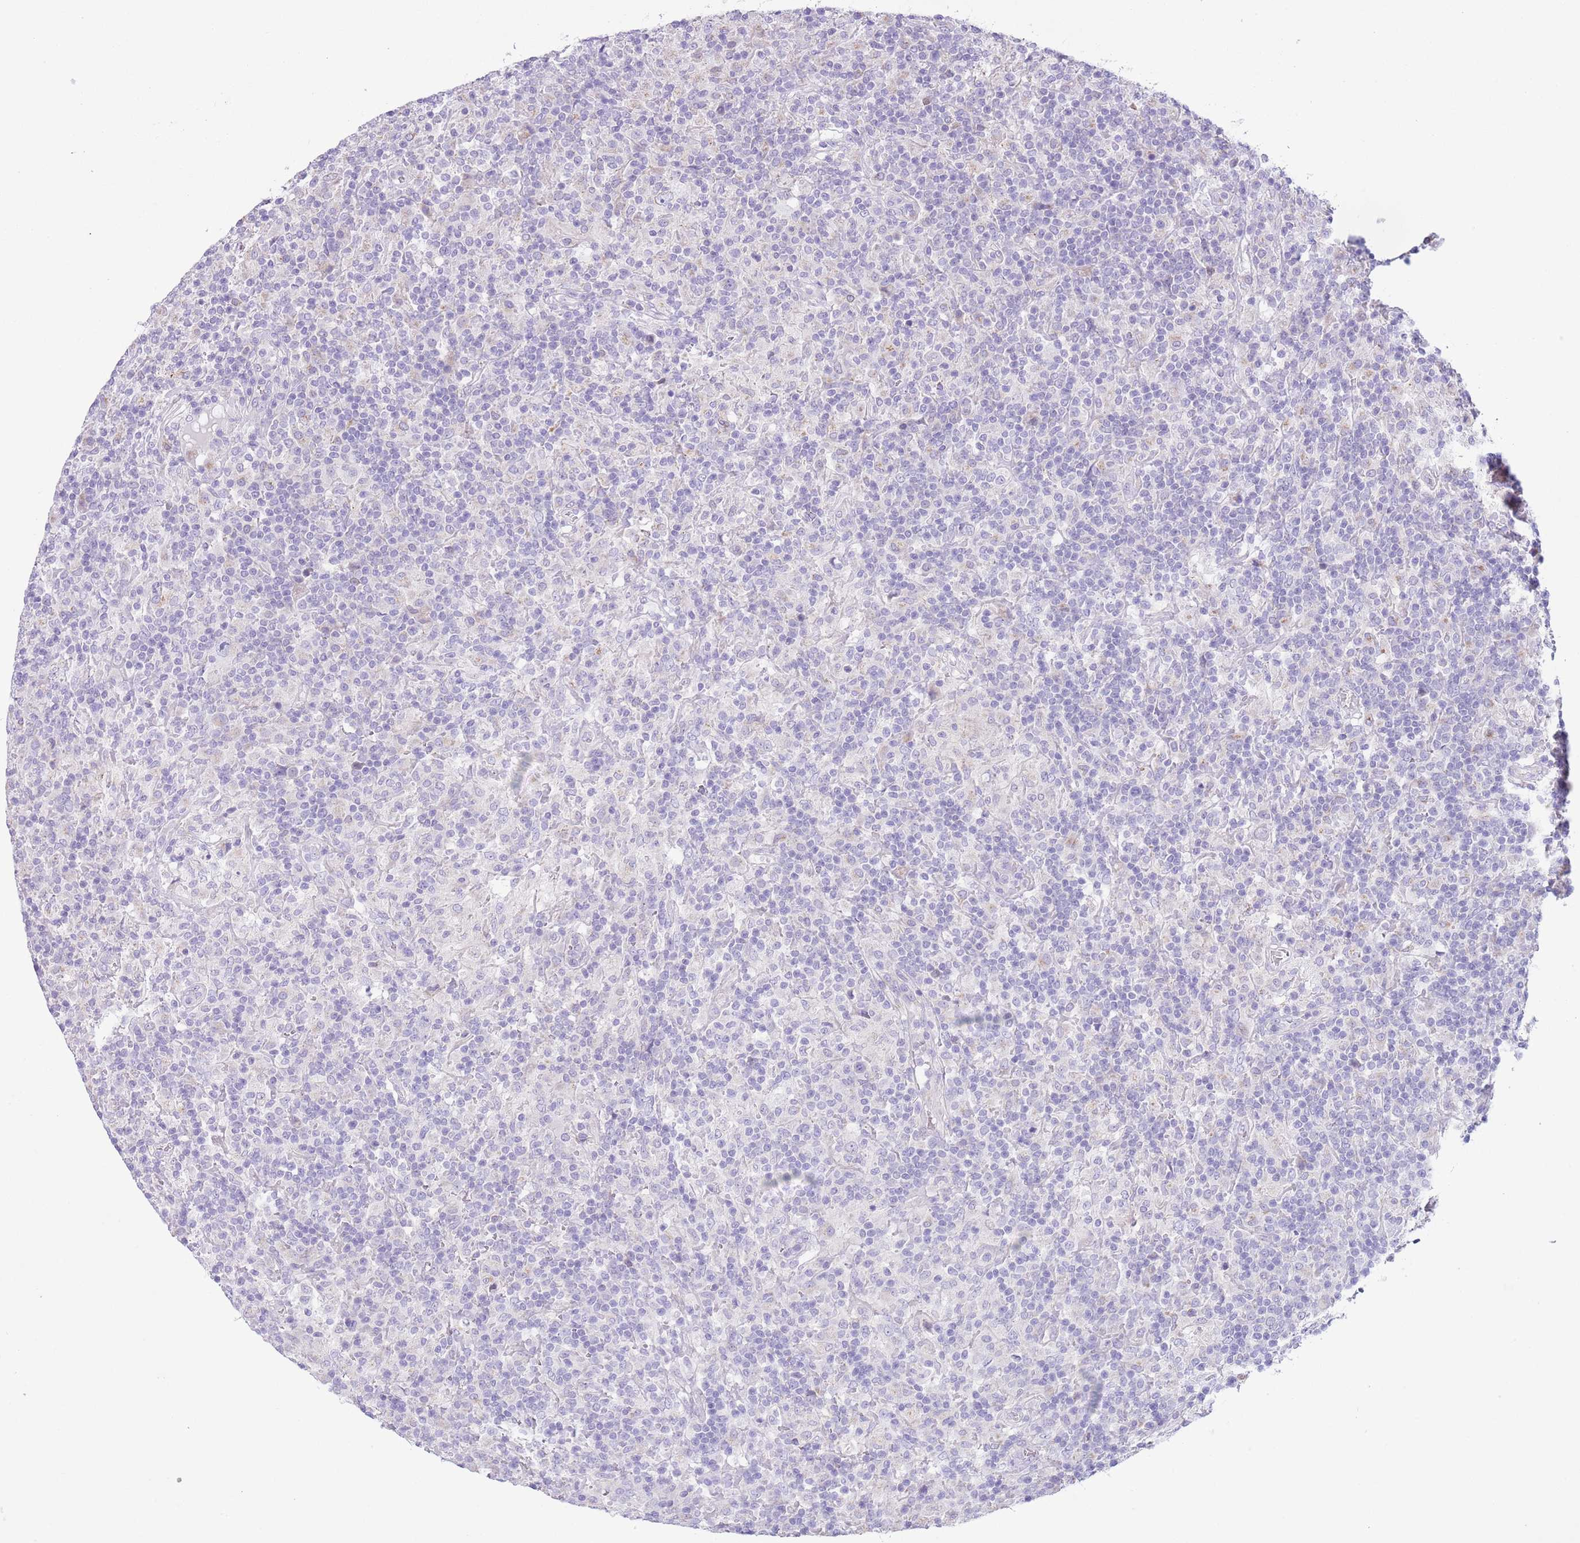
{"staining": {"intensity": "negative", "quantity": "none", "location": "none"}, "tissue": "lymphoma", "cell_type": "Tumor cells", "image_type": "cancer", "snomed": [{"axis": "morphology", "description": "Hodgkin's disease, NOS"}, {"axis": "topography", "description": "Lymph node"}], "caption": "There is no significant positivity in tumor cells of lymphoma.", "gene": "ZNF697", "patient": {"sex": "male", "age": 70}}